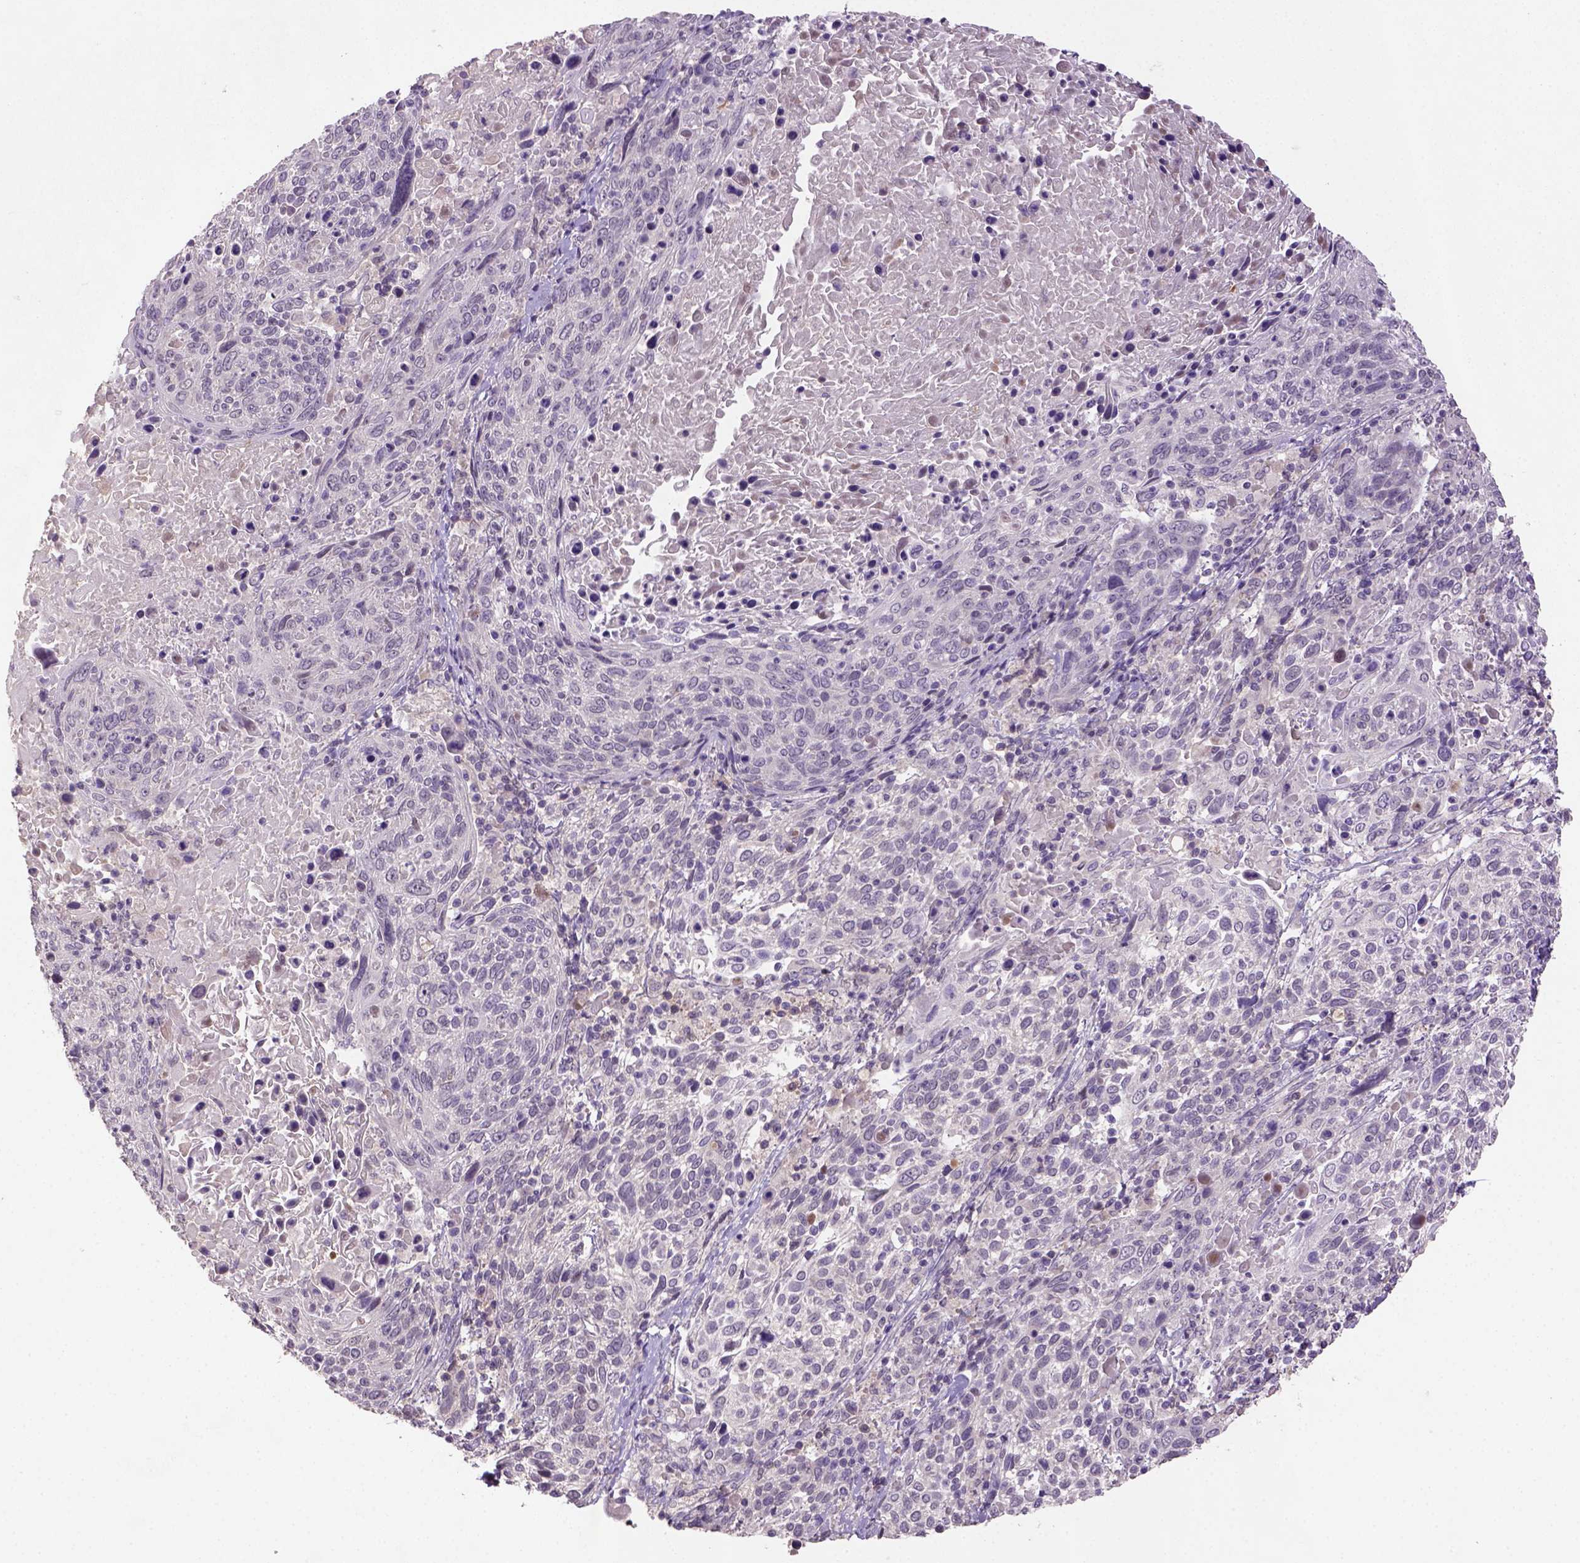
{"staining": {"intensity": "negative", "quantity": "none", "location": "none"}, "tissue": "cervical cancer", "cell_type": "Tumor cells", "image_type": "cancer", "snomed": [{"axis": "morphology", "description": "Squamous cell carcinoma, NOS"}, {"axis": "topography", "description": "Cervix"}], "caption": "Immunohistochemical staining of cervical cancer exhibits no significant staining in tumor cells.", "gene": "NLGN2", "patient": {"sex": "female", "age": 61}}